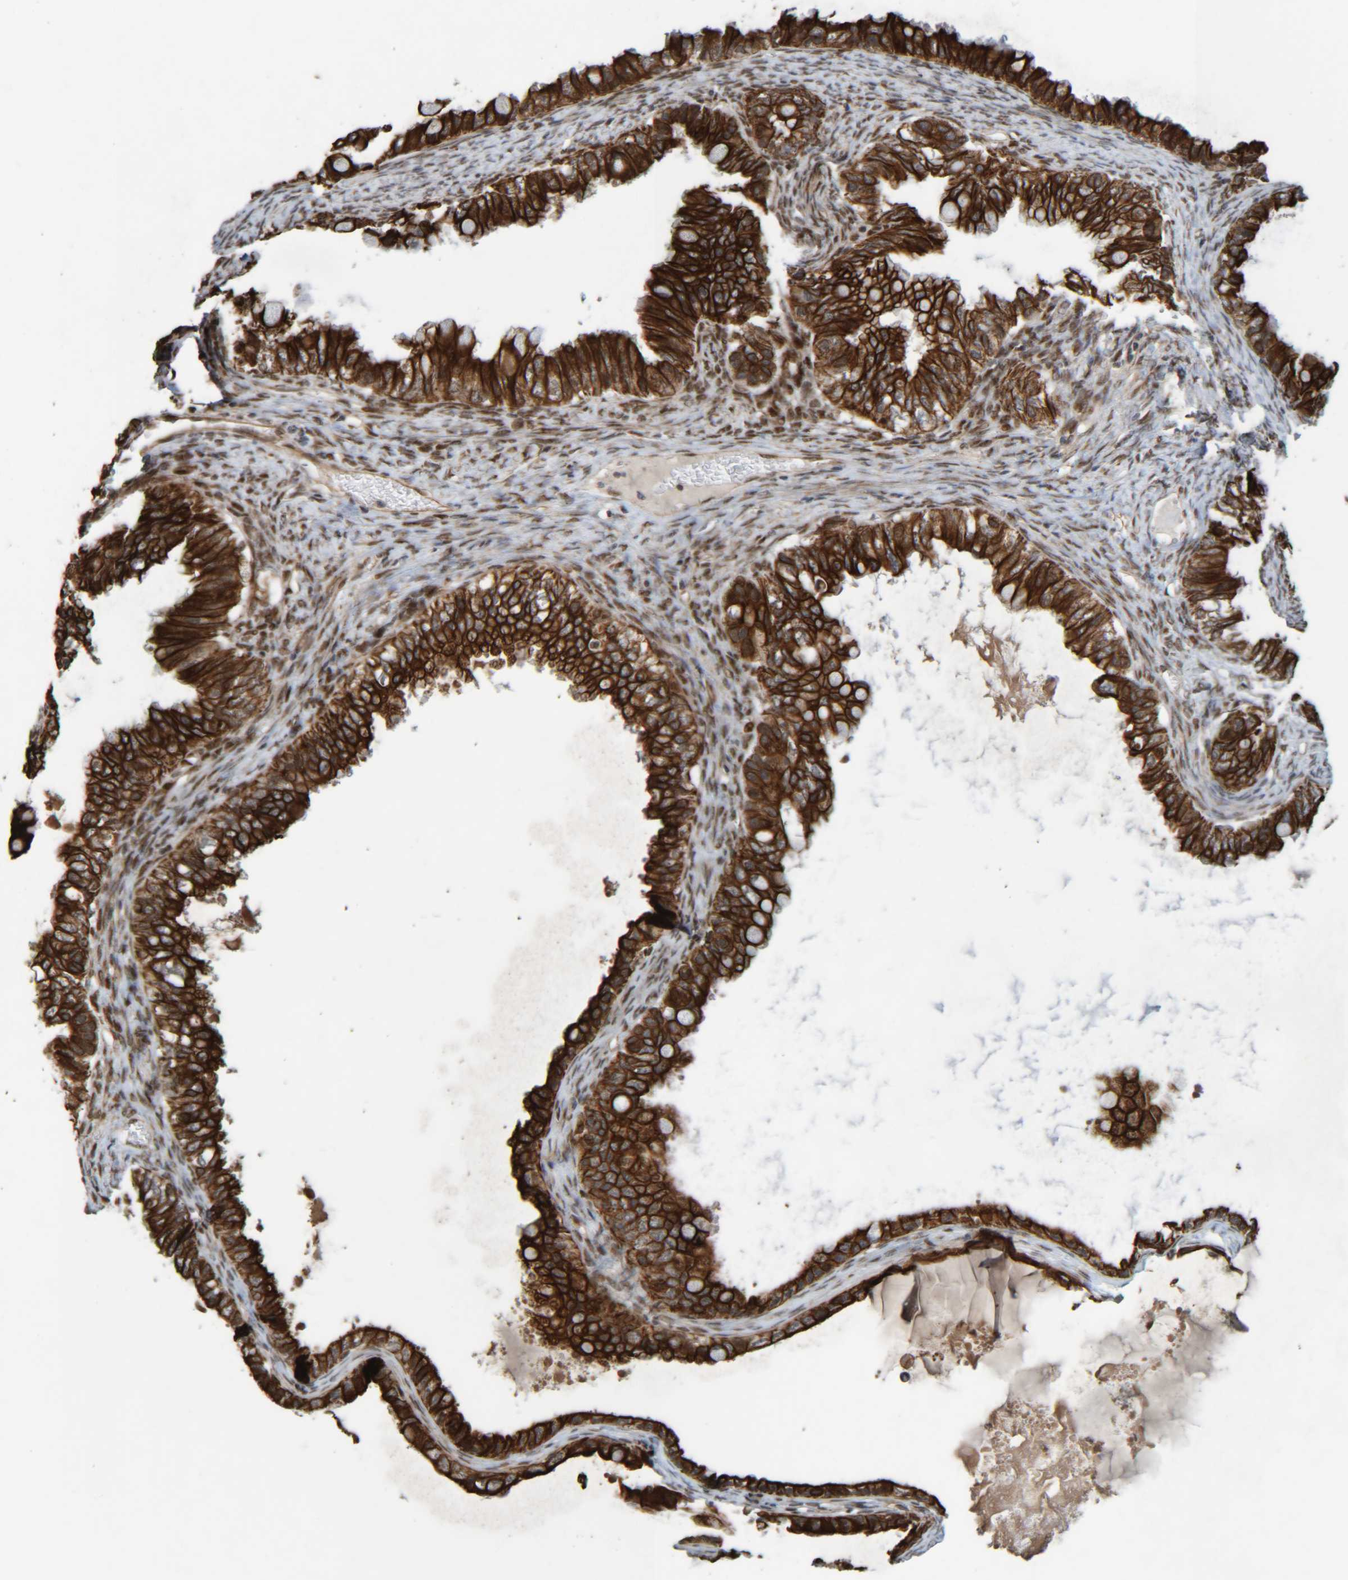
{"staining": {"intensity": "strong", "quantity": ">75%", "location": "cytoplasmic/membranous"}, "tissue": "ovarian cancer", "cell_type": "Tumor cells", "image_type": "cancer", "snomed": [{"axis": "morphology", "description": "Cystadenocarcinoma, mucinous, NOS"}, {"axis": "topography", "description": "Ovary"}], "caption": "A photomicrograph of human ovarian mucinous cystadenocarcinoma stained for a protein shows strong cytoplasmic/membranous brown staining in tumor cells.", "gene": "CCDC57", "patient": {"sex": "female", "age": 80}}